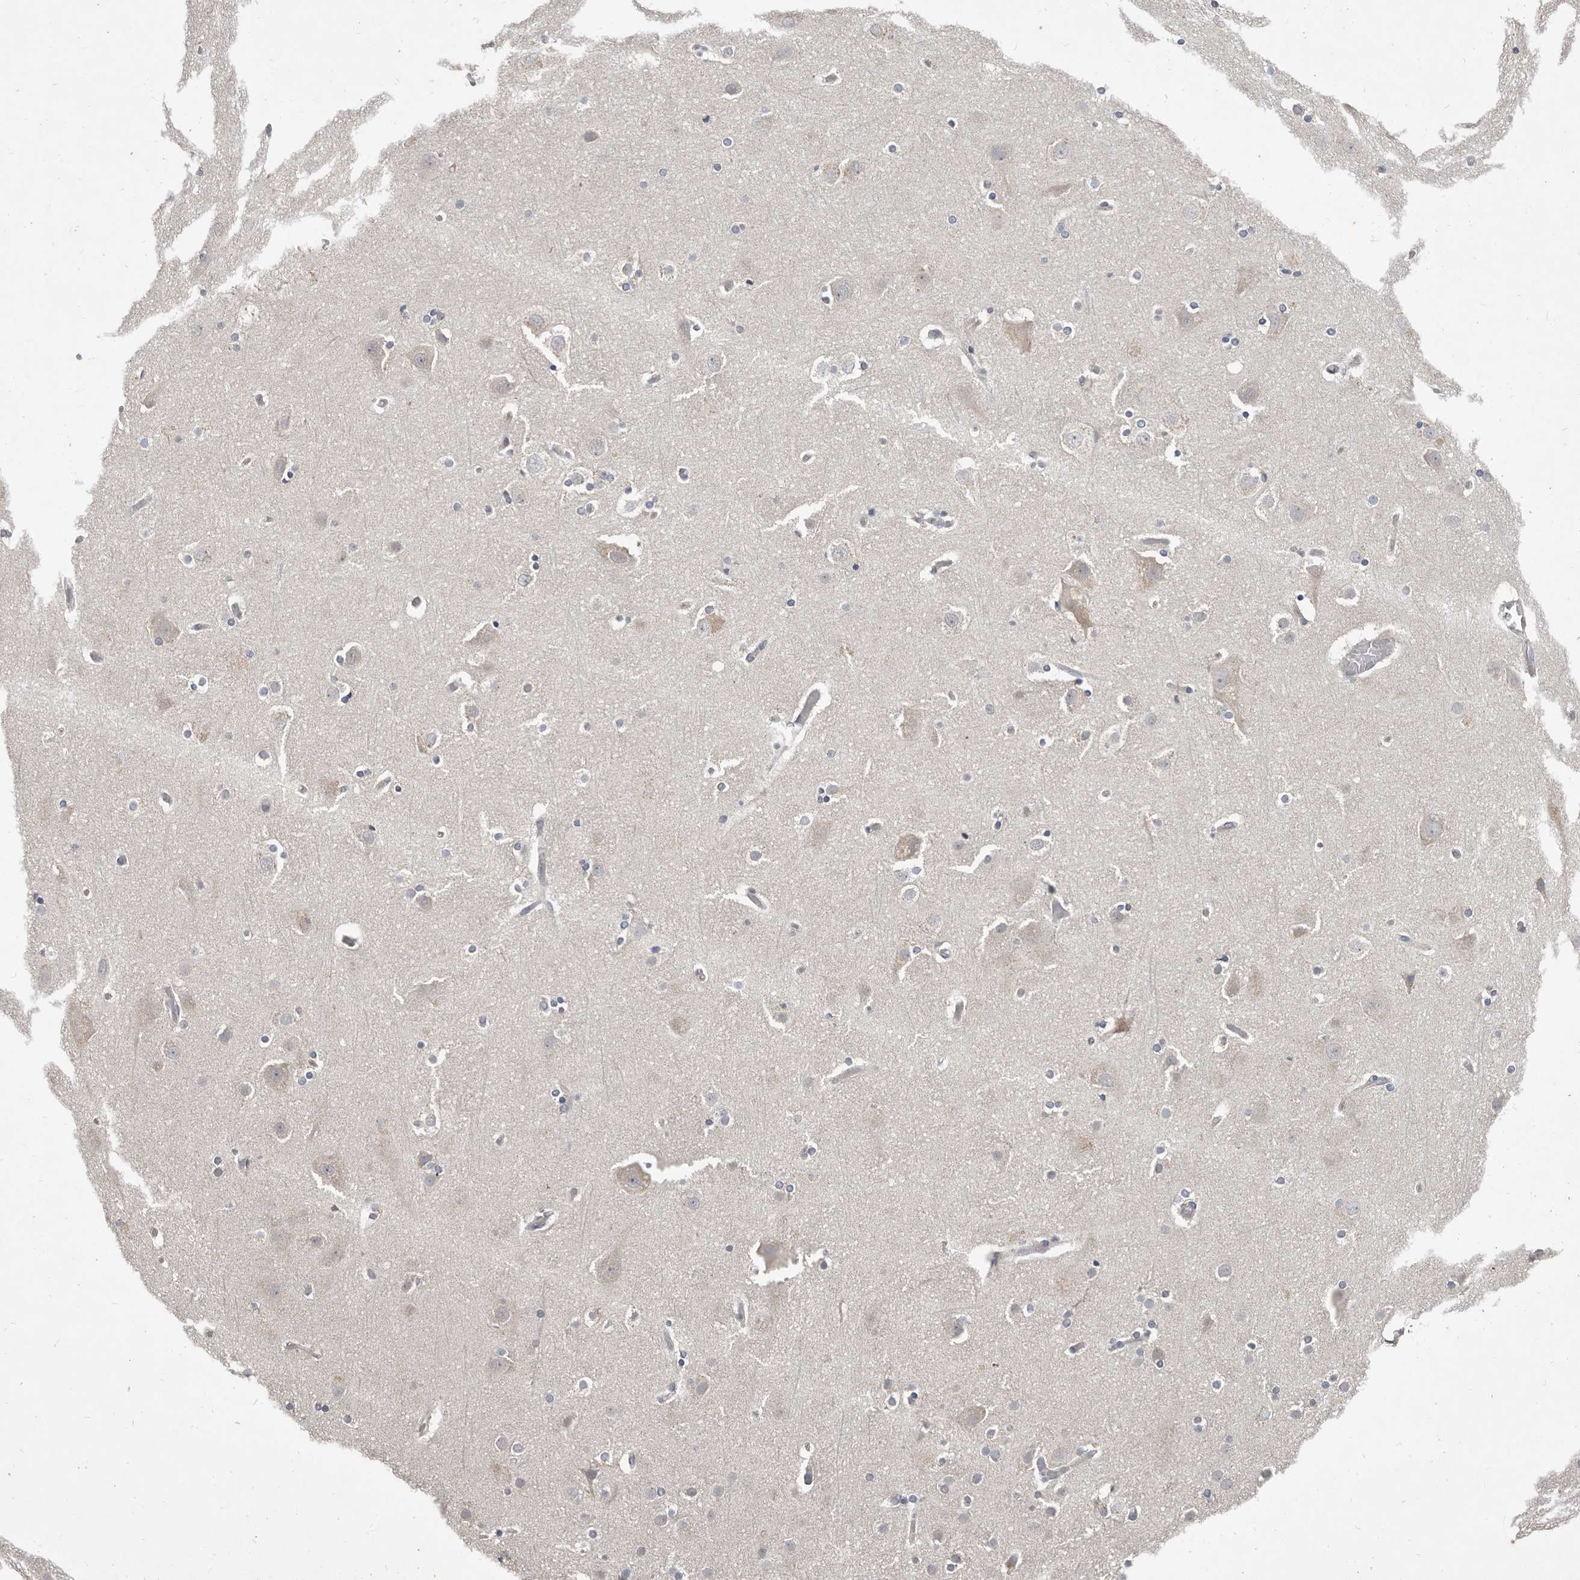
{"staining": {"intensity": "negative", "quantity": "none", "location": "none"}, "tissue": "cerebral cortex", "cell_type": "Endothelial cells", "image_type": "normal", "snomed": [{"axis": "morphology", "description": "Normal tissue, NOS"}, {"axis": "topography", "description": "Cerebral cortex"}], "caption": "IHC of normal cerebral cortex exhibits no positivity in endothelial cells.", "gene": "AKNAD1", "patient": {"sex": "male", "age": 57}}